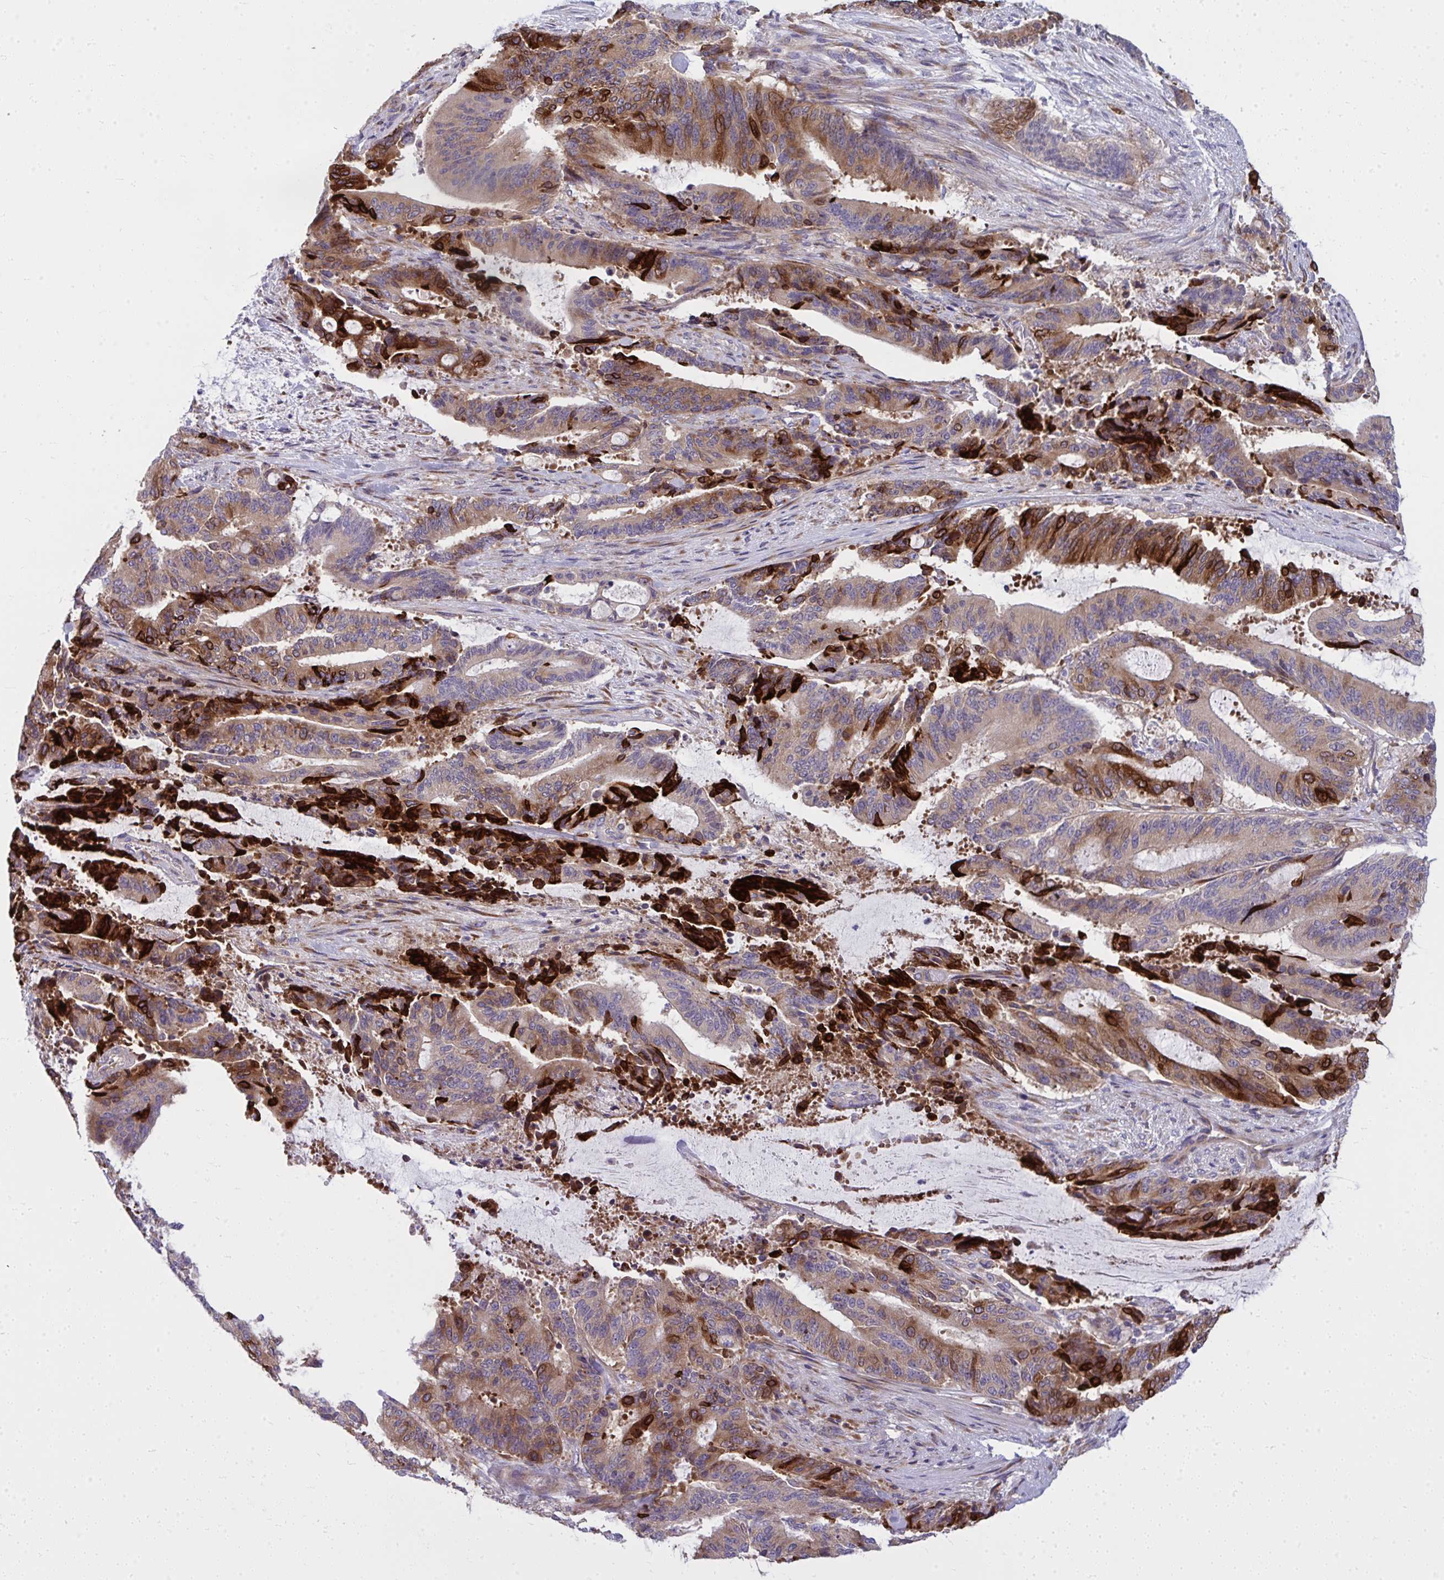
{"staining": {"intensity": "moderate", "quantity": ">75%", "location": "cytoplasmic/membranous"}, "tissue": "liver cancer", "cell_type": "Tumor cells", "image_type": "cancer", "snomed": [{"axis": "morphology", "description": "Normal tissue, NOS"}, {"axis": "morphology", "description": "Cholangiocarcinoma"}, {"axis": "topography", "description": "Liver"}, {"axis": "topography", "description": "Peripheral nerve tissue"}], "caption": "A photomicrograph showing moderate cytoplasmic/membranous positivity in approximately >75% of tumor cells in liver cholangiocarcinoma, as visualized by brown immunohistochemical staining.", "gene": "GFPT2", "patient": {"sex": "female", "age": 73}}